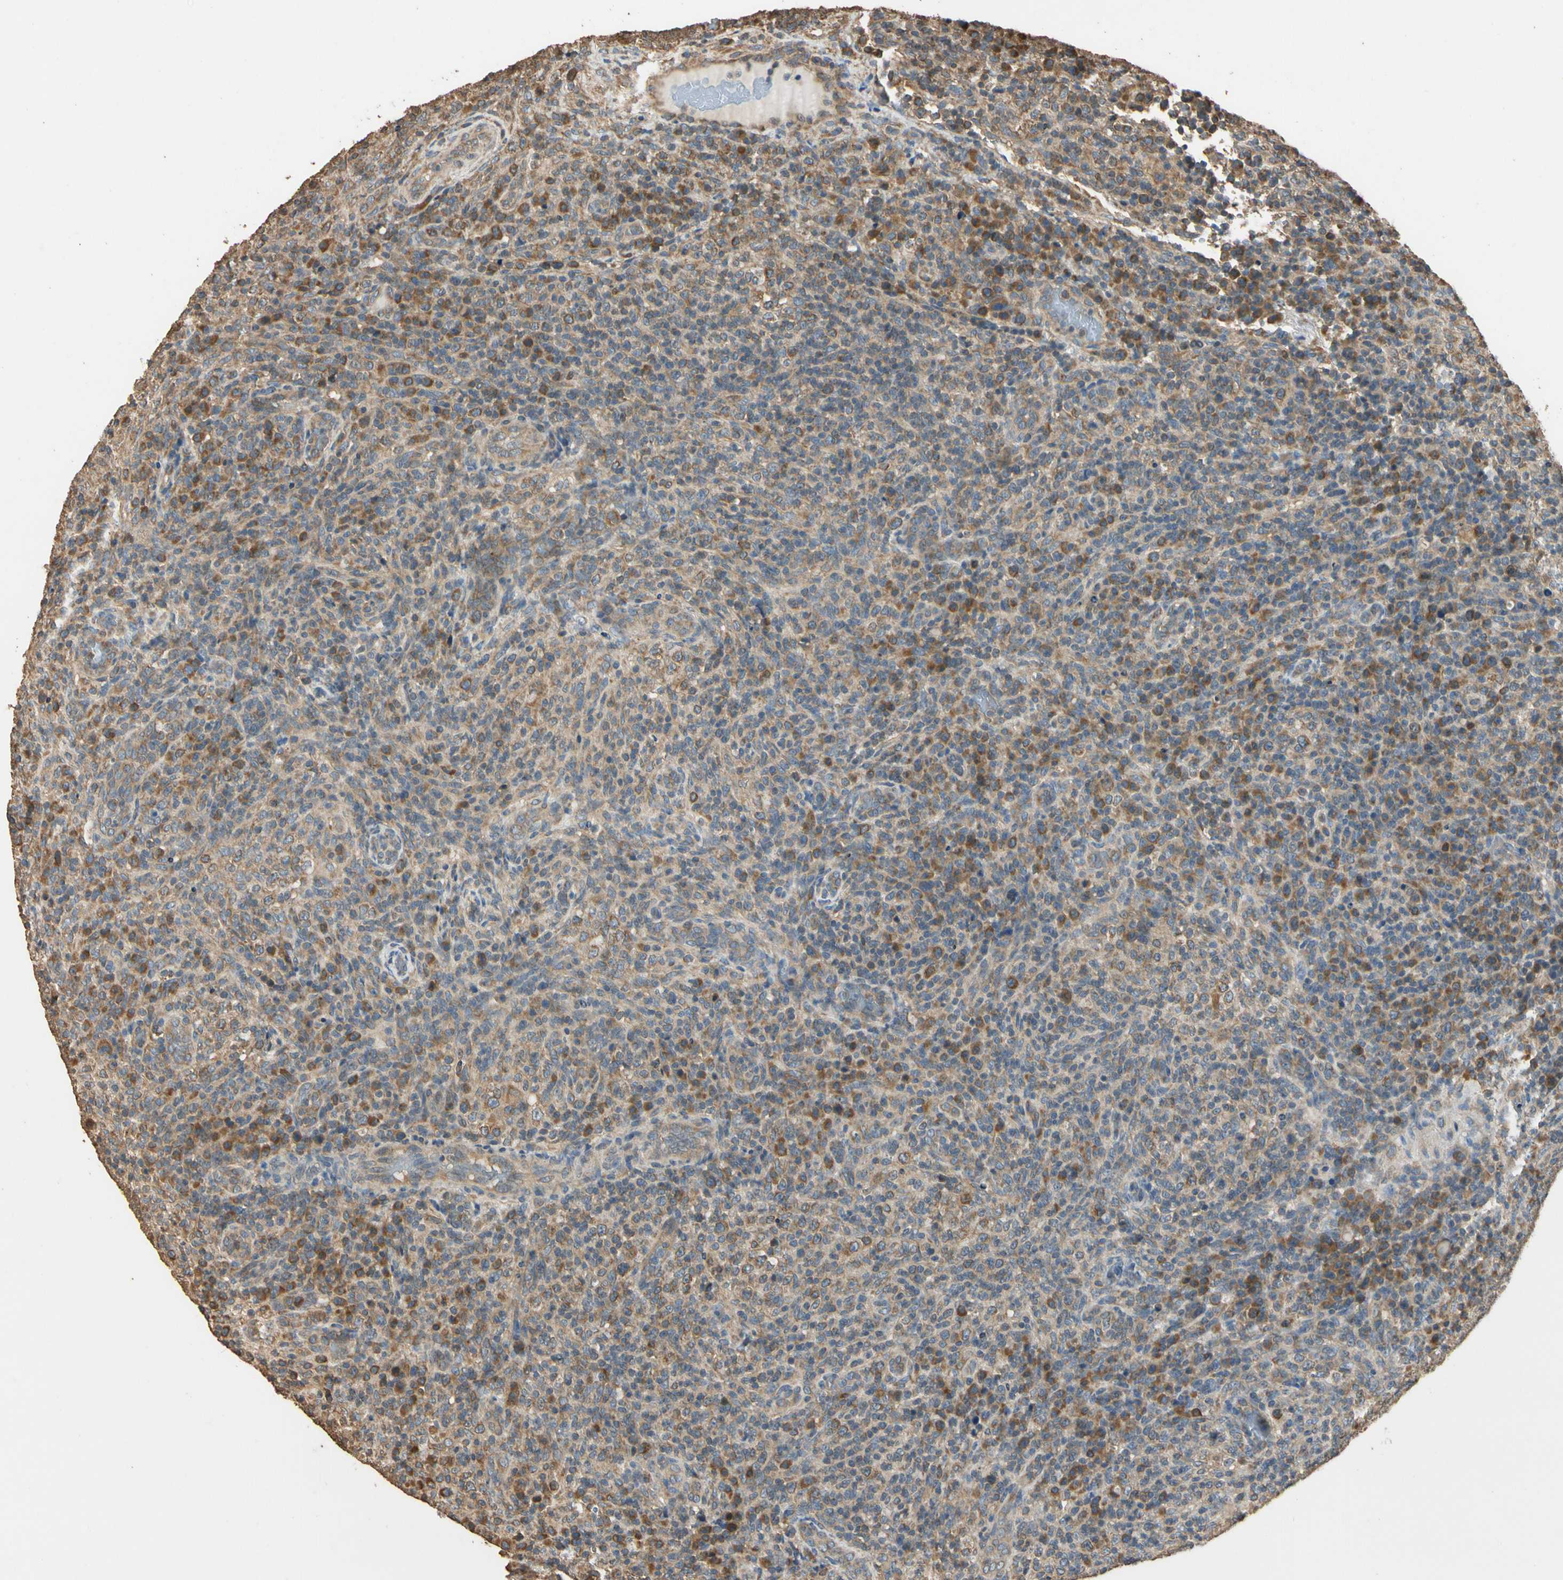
{"staining": {"intensity": "moderate", "quantity": ">75%", "location": "cytoplasmic/membranous"}, "tissue": "lymphoma", "cell_type": "Tumor cells", "image_type": "cancer", "snomed": [{"axis": "morphology", "description": "Malignant lymphoma, non-Hodgkin's type, High grade"}, {"axis": "topography", "description": "Lymph node"}], "caption": "Tumor cells display medium levels of moderate cytoplasmic/membranous positivity in about >75% of cells in human lymphoma.", "gene": "STX18", "patient": {"sex": "female", "age": 76}}